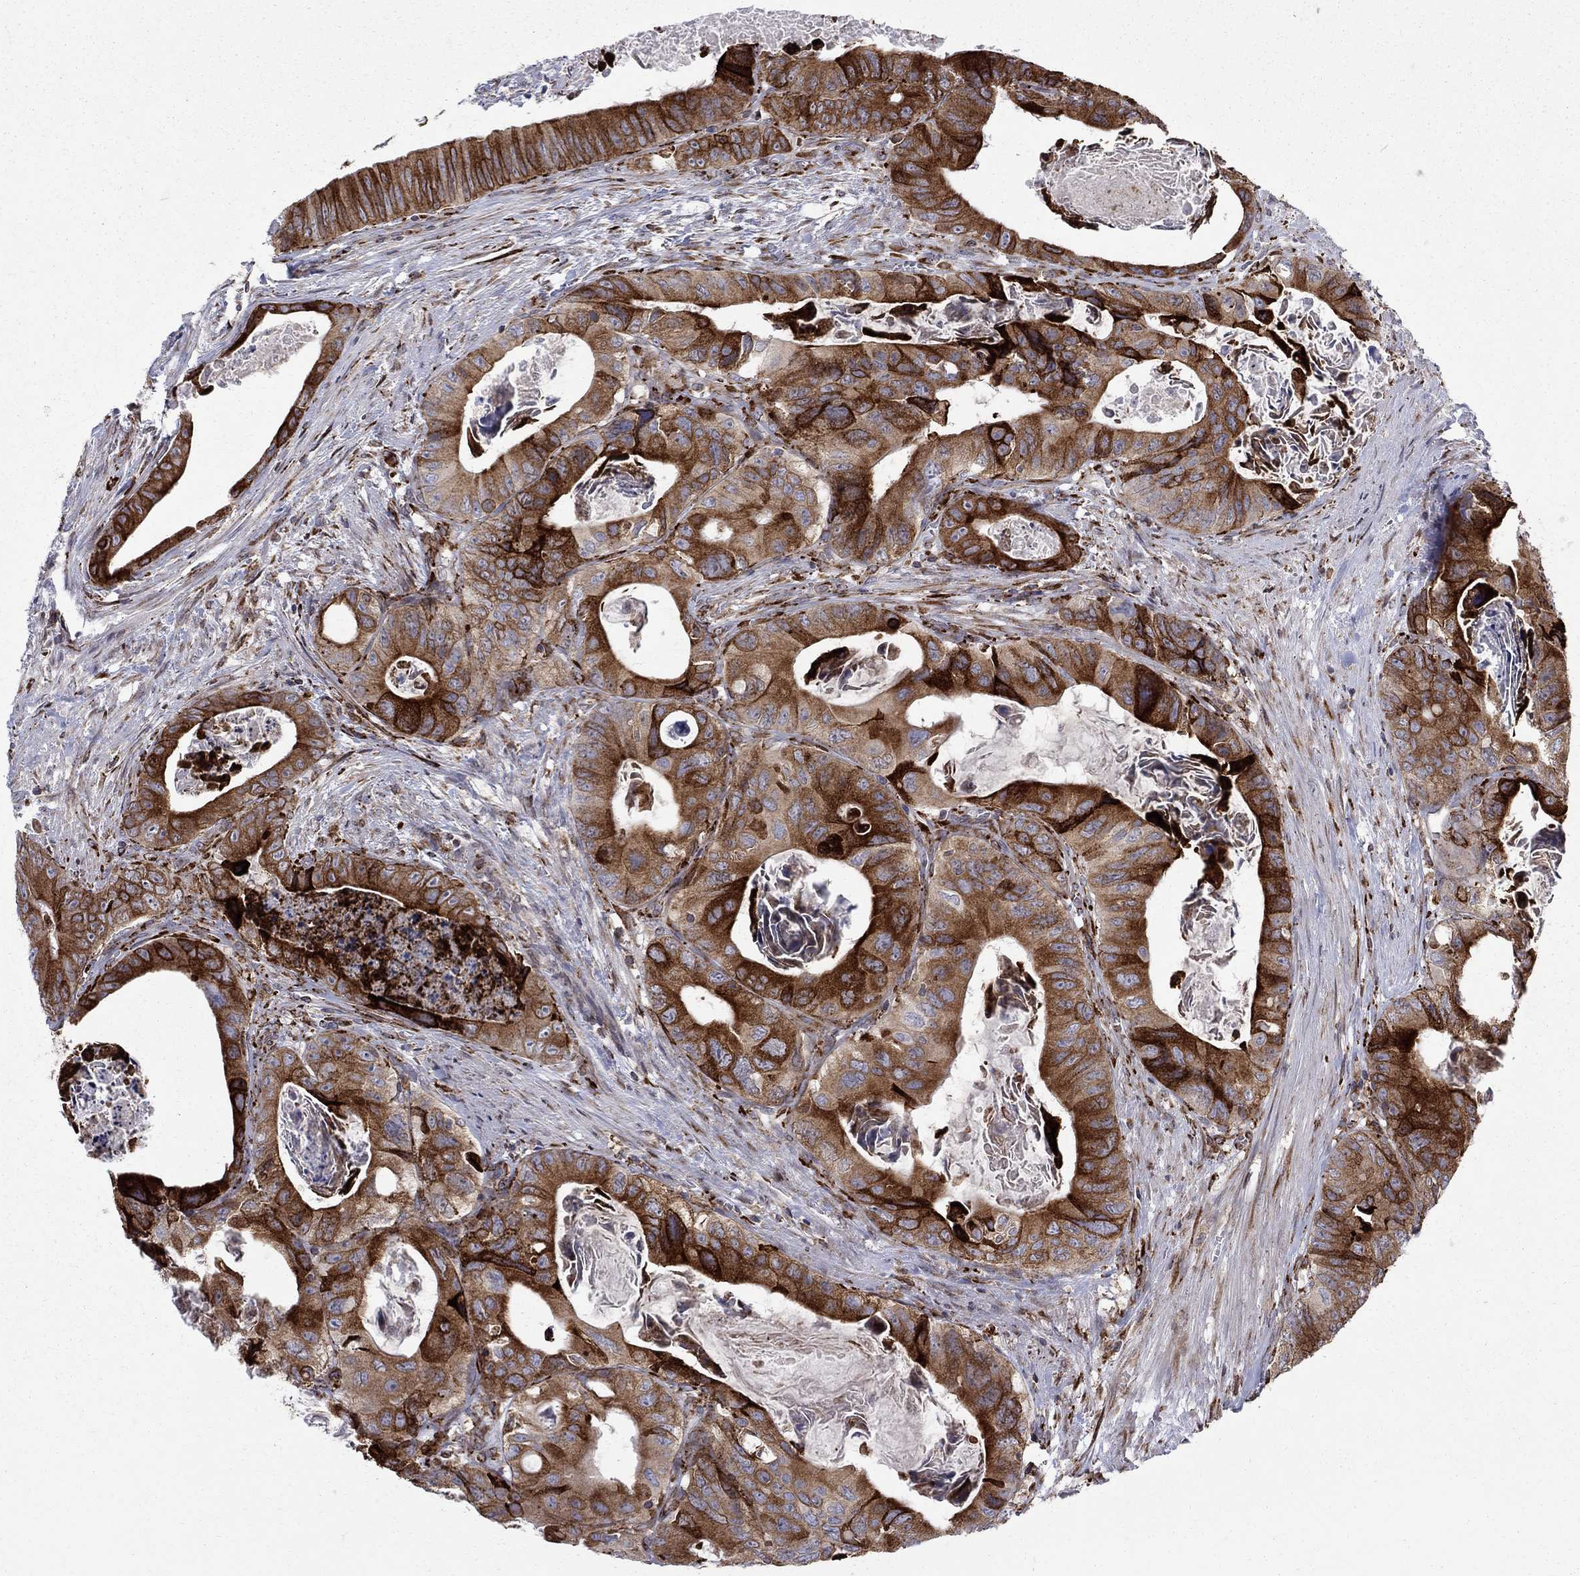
{"staining": {"intensity": "strong", "quantity": "25%-75%", "location": "cytoplasmic/membranous"}, "tissue": "colorectal cancer", "cell_type": "Tumor cells", "image_type": "cancer", "snomed": [{"axis": "morphology", "description": "Adenocarcinoma, NOS"}, {"axis": "topography", "description": "Rectum"}], "caption": "This photomicrograph demonstrates colorectal cancer stained with immunohistochemistry to label a protein in brown. The cytoplasmic/membranous of tumor cells show strong positivity for the protein. Nuclei are counter-stained blue.", "gene": "CAB39L", "patient": {"sex": "male", "age": 64}}